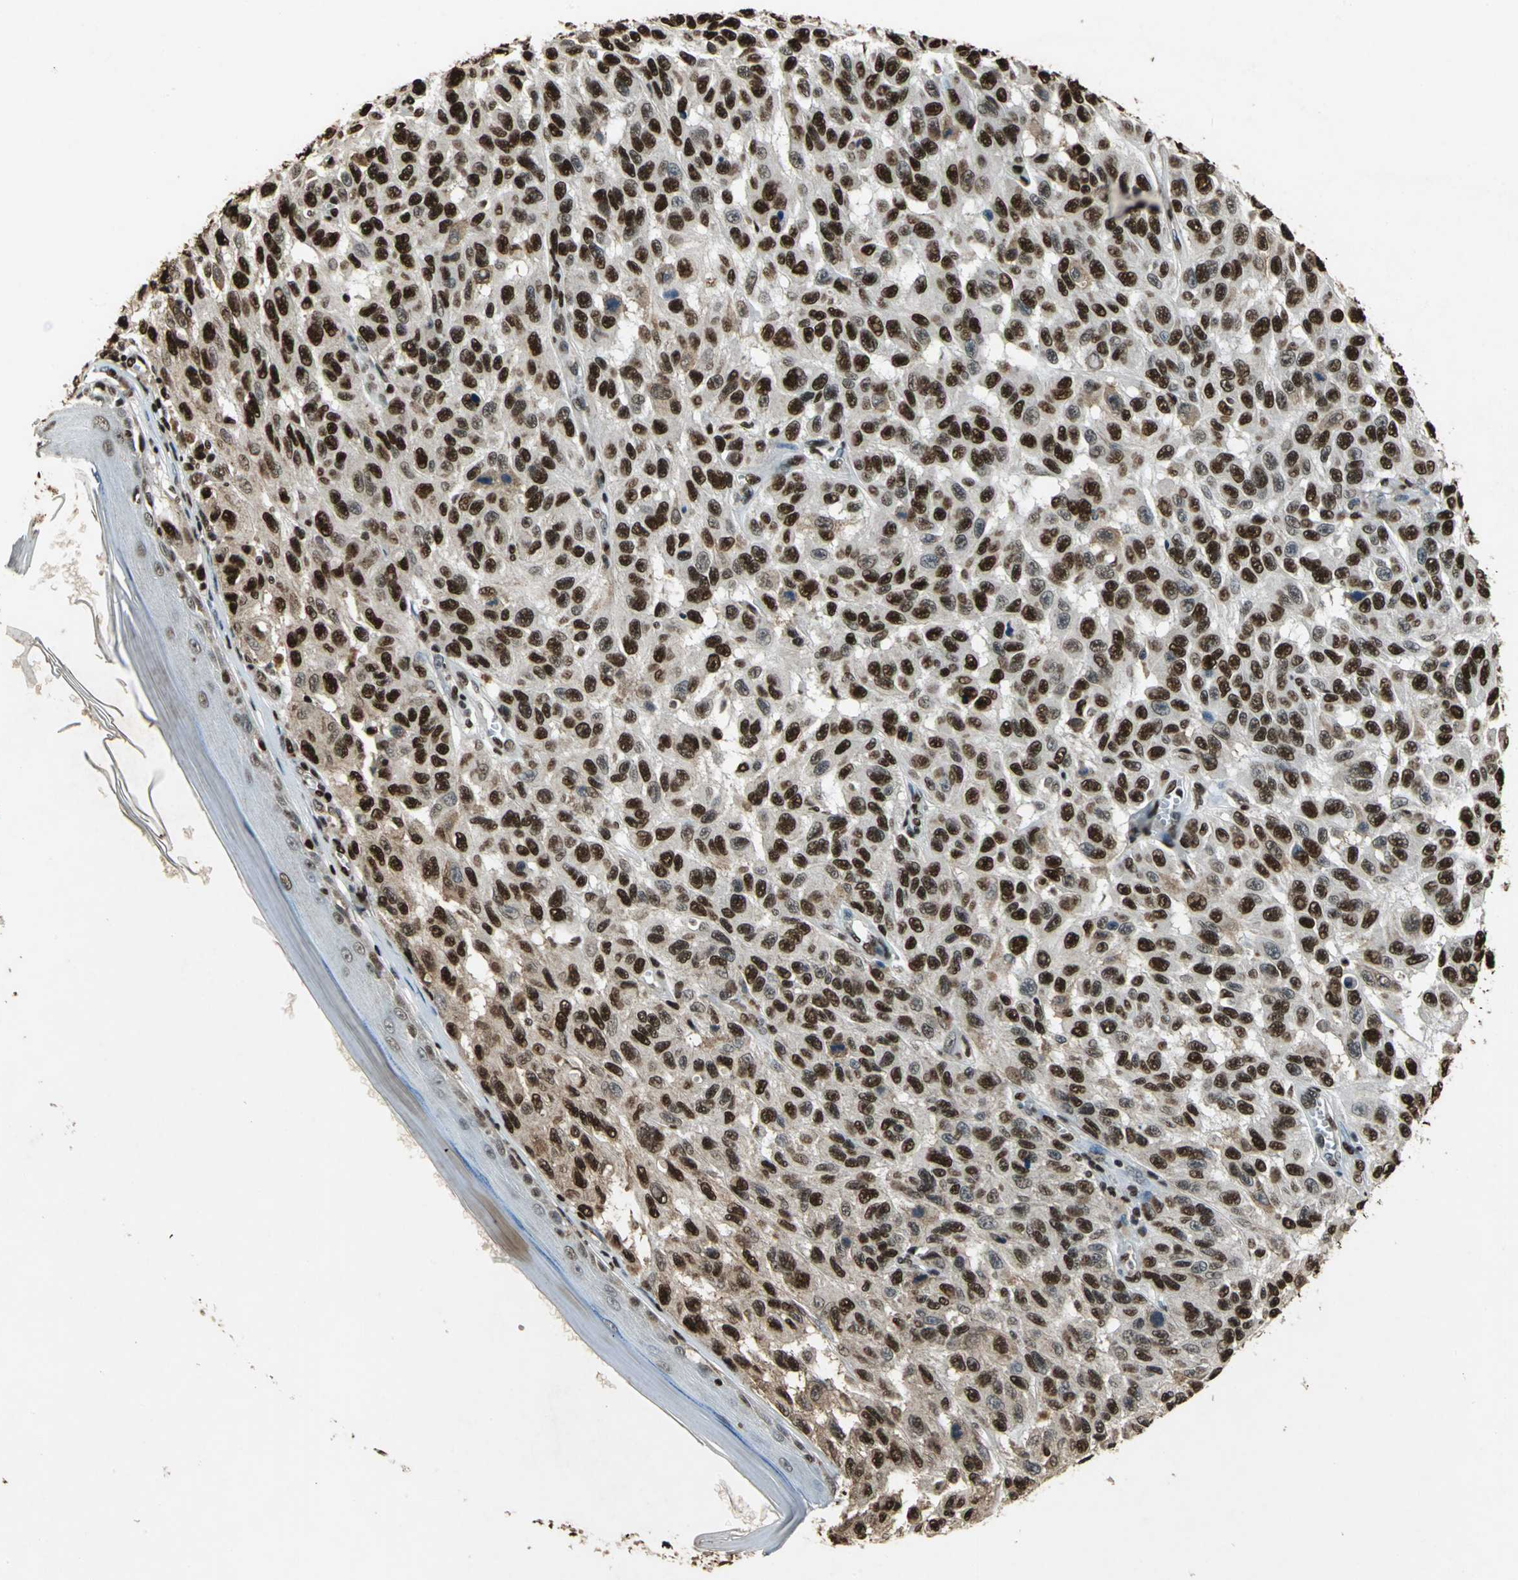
{"staining": {"intensity": "strong", "quantity": ">75%", "location": "cytoplasmic/membranous,nuclear"}, "tissue": "melanoma", "cell_type": "Tumor cells", "image_type": "cancer", "snomed": [{"axis": "morphology", "description": "Malignant melanoma, NOS"}, {"axis": "topography", "description": "Skin"}], "caption": "Malignant melanoma stained with IHC shows strong cytoplasmic/membranous and nuclear expression in approximately >75% of tumor cells.", "gene": "ANP32A", "patient": {"sex": "male", "age": 30}}